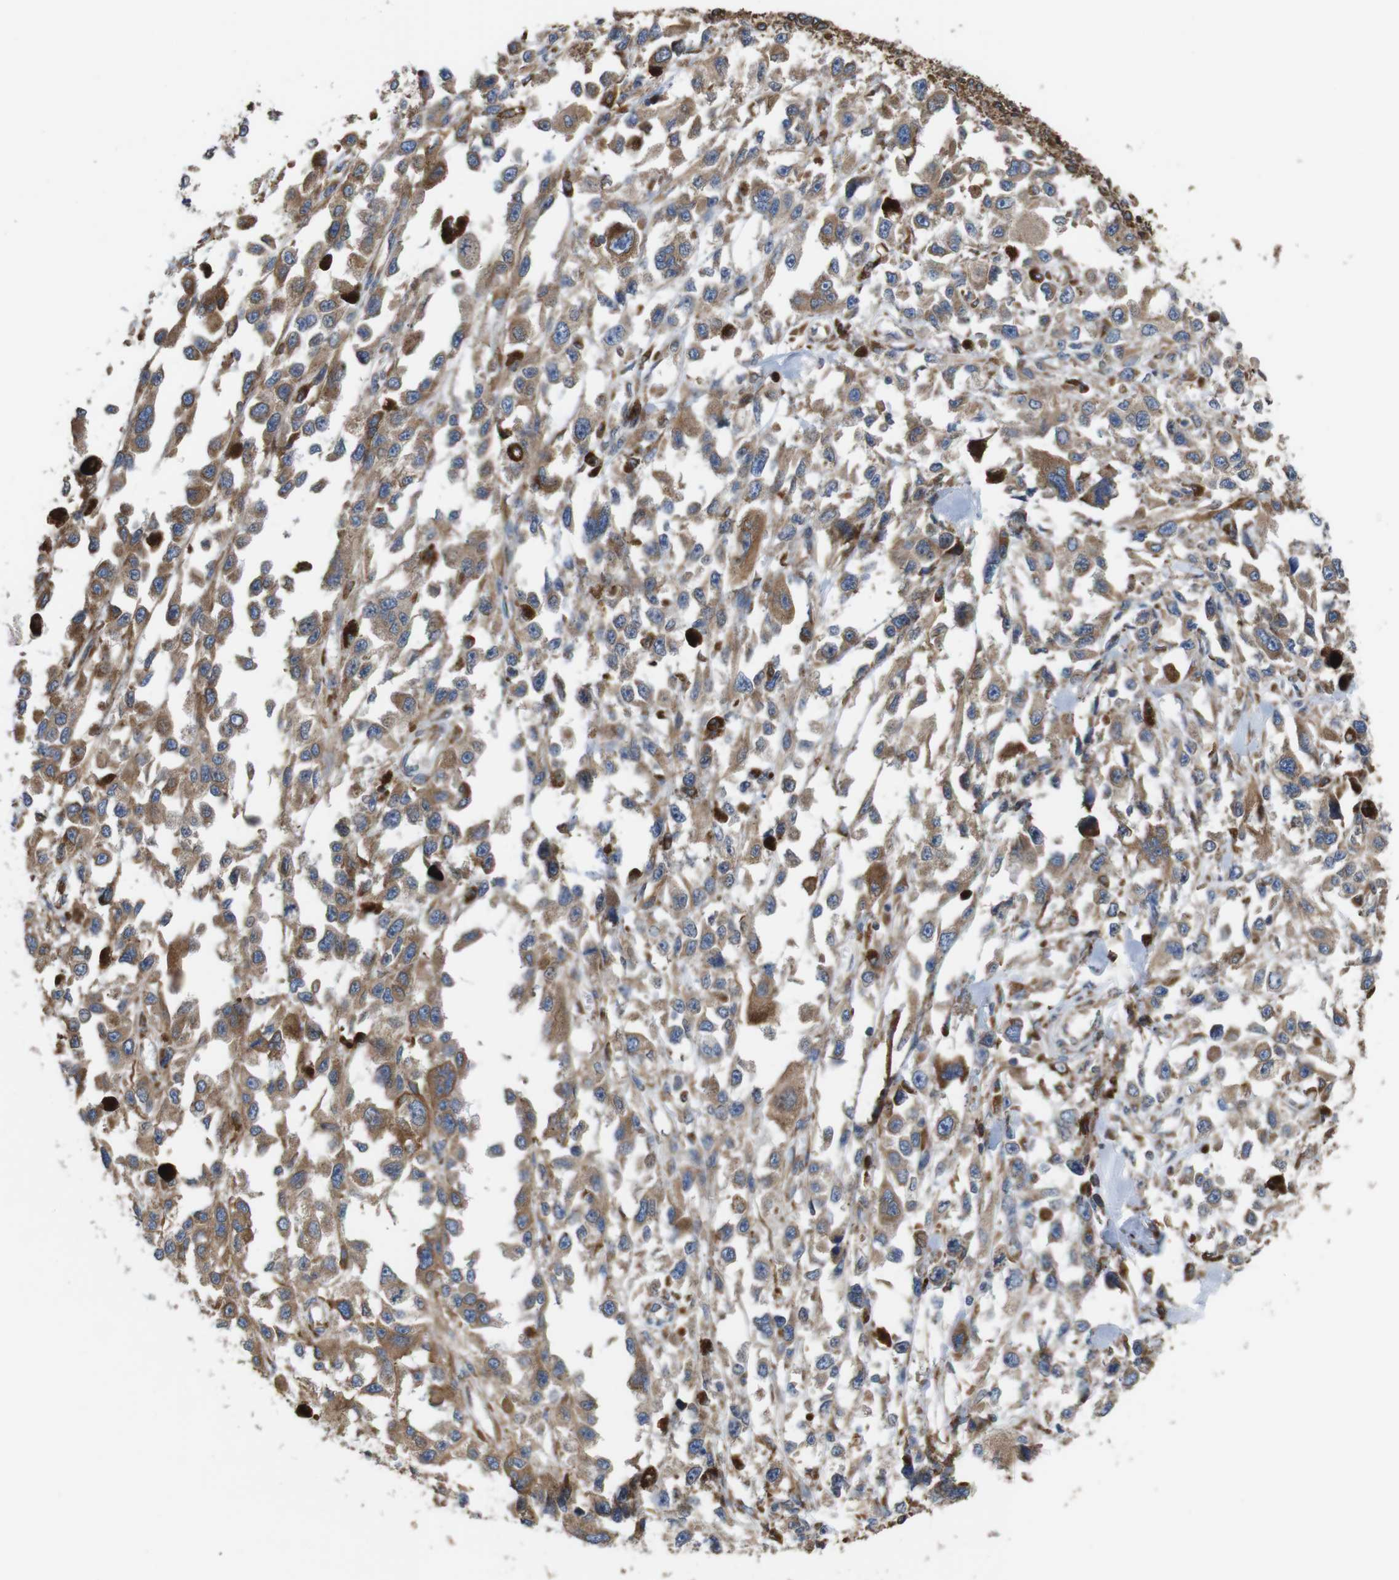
{"staining": {"intensity": "moderate", "quantity": ">75%", "location": "cytoplasmic/membranous"}, "tissue": "melanoma", "cell_type": "Tumor cells", "image_type": "cancer", "snomed": [{"axis": "morphology", "description": "Malignant melanoma, Metastatic site"}, {"axis": "topography", "description": "Lymph node"}], "caption": "The histopathology image reveals immunohistochemical staining of melanoma. There is moderate cytoplasmic/membranous positivity is seen in approximately >75% of tumor cells.", "gene": "UGGT1", "patient": {"sex": "male", "age": 59}}